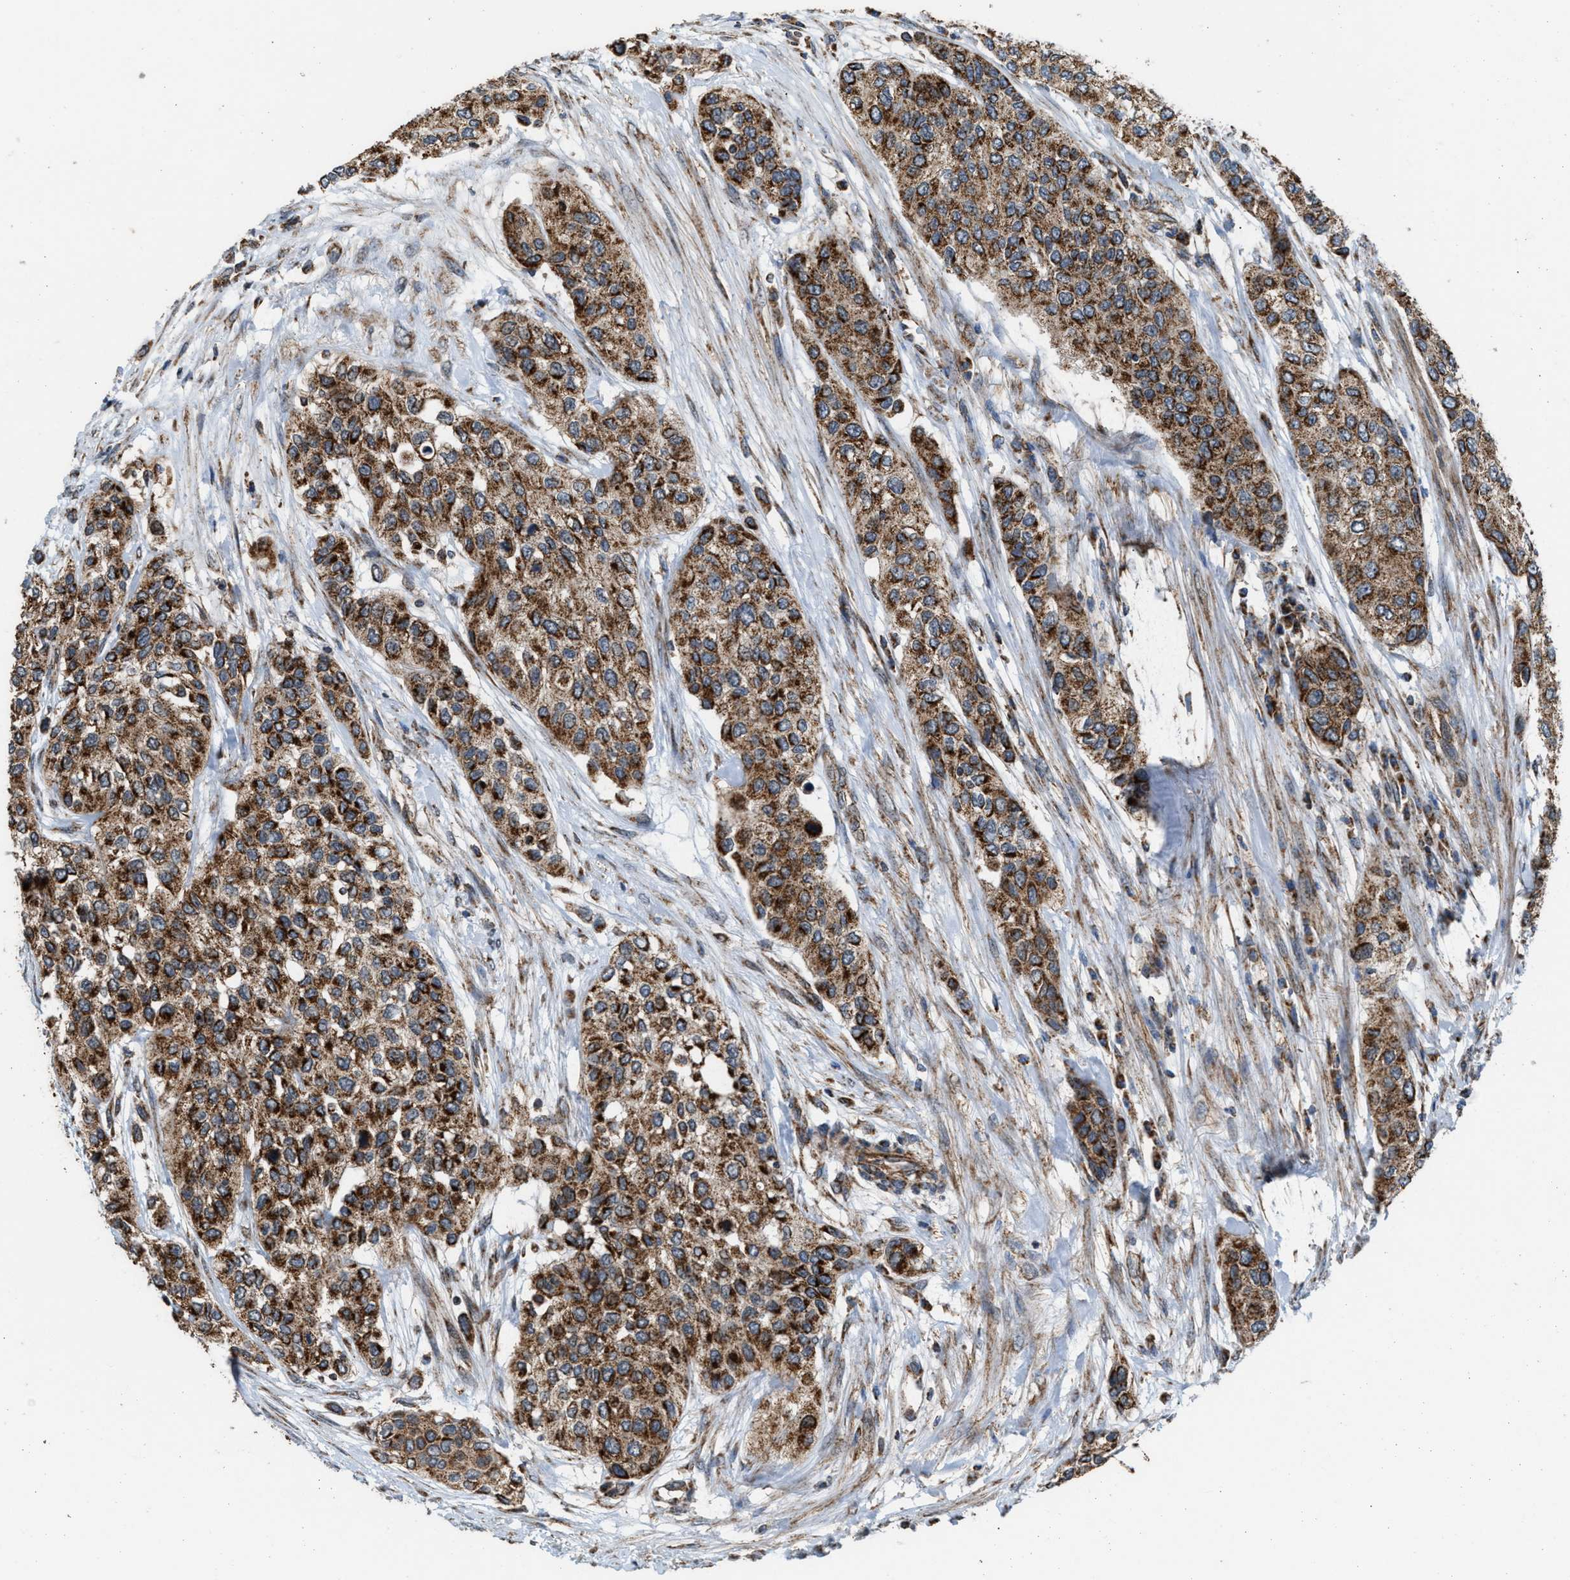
{"staining": {"intensity": "strong", "quantity": ">75%", "location": "cytoplasmic/membranous"}, "tissue": "urothelial cancer", "cell_type": "Tumor cells", "image_type": "cancer", "snomed": [{"axis": "morphology", "description": "Urothelial carcinoma, High grade"}, {"axis": "topography", "description": "Urinary bladder"}], "caption": "Immunohistochemistry (DAB (3,3'-diaminobenzidine)) staining of urothelial cancer exhibits strong cytoplasmic/membranous protein expression in approximately >75% of tumor cells. (Stains: DAB (3,3'-diaminobenzidine) in brown, nuclei in blue, Microscopy: brightfield microscopy at high magnification).", "gene": "SGSM2", "patient": {"sex": "female", "age": 56}}